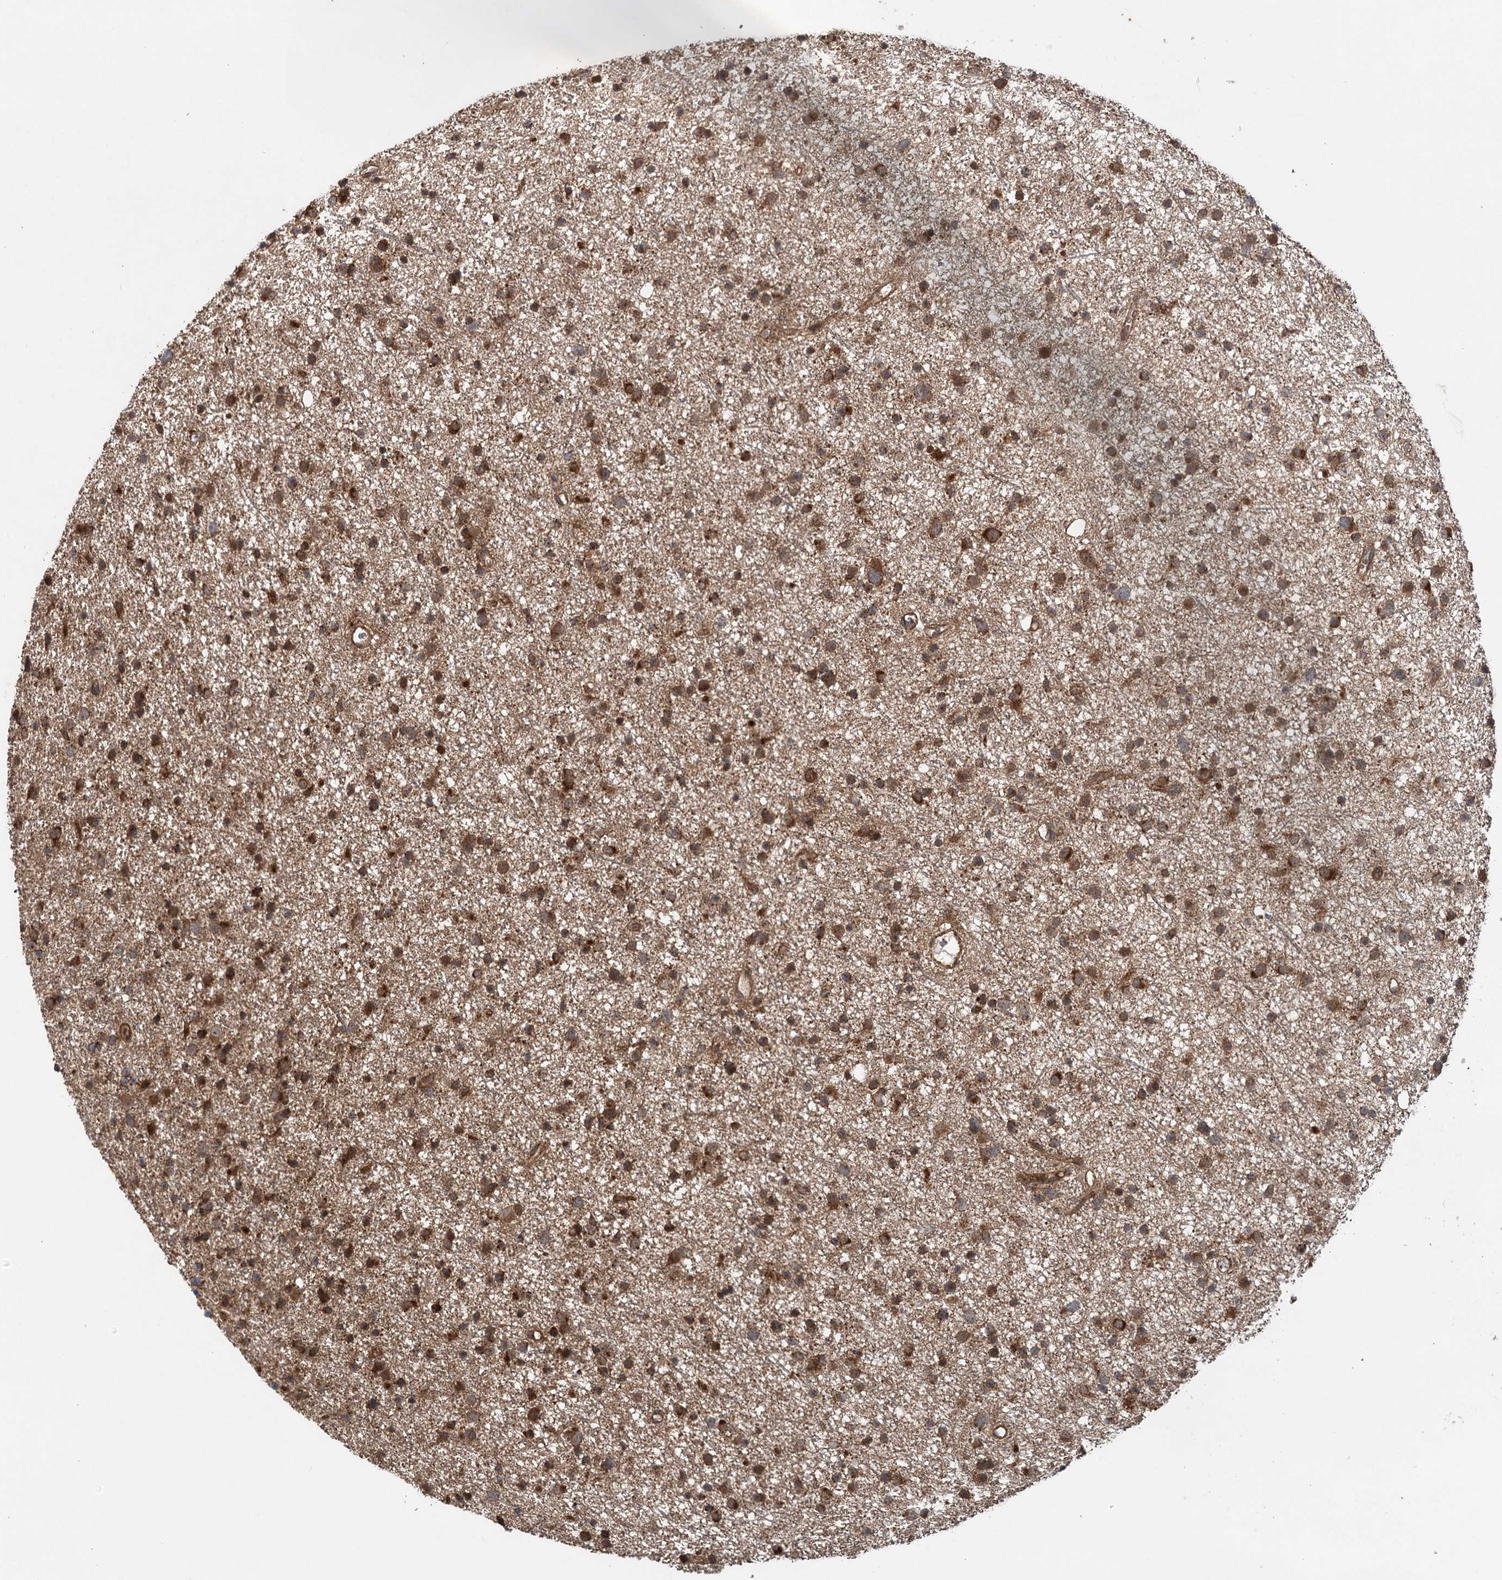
{"staining": {"intensity": "moderate", "quantity": ">75%", "location": "cytoplasmic/membranous"}, "tissue": "glioma", "cell_type": "Tumor cells", "image_type": "cancer", "snomed": [{"axis": "morphology", "description": "Glioma, malignant, Low grade"}, {"axis": "topography", "description": "Cerebral cortex"}], "caption": "Malignant low-grade glioma stained with DAB (3,3'-diaminobenzidine) IHC shows medium levels of moderate cytoplasmic/membranous staining in about >75% of tumor cells.", "gene": "INSIG2", "patient": {"sex": "female", "age": 39}}